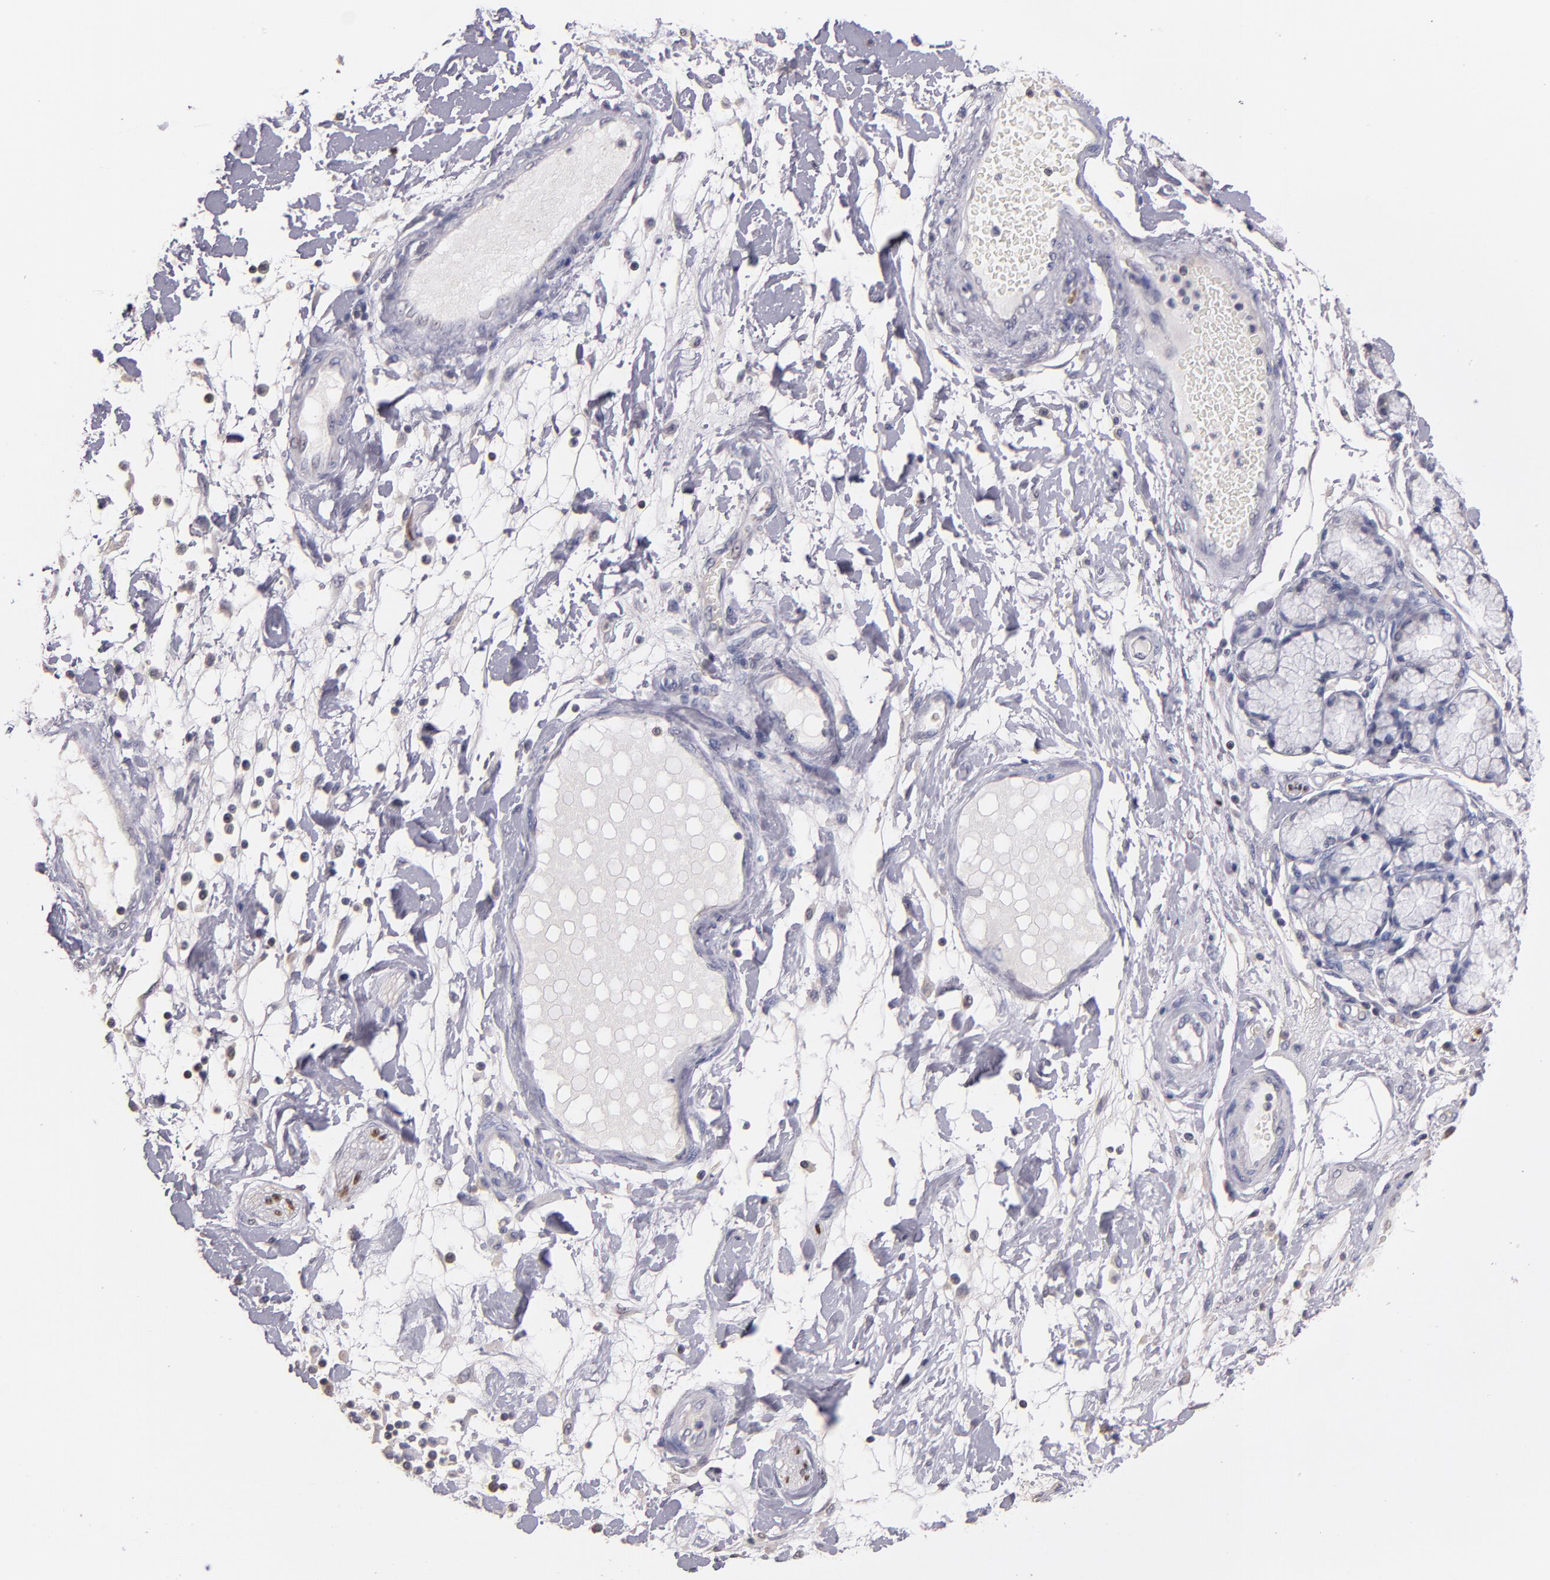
{"staining": {"intensity": "negative", "quantity": "none", "location": "none"}, "tissue": "pancreatic cancer", "cell_type": "Tumor cells", "image_type": "cancer", "snomed": [{"axis": "morphology", "description": "Adenocarcinoma, NOS"}, {"axis": "morphology", "description": "Adenocarcinoma, metastatic, NOS"}, {"axis": "topography", "description": "Lymph node"}, {"axis": "topography", "description": "Pancreas"}, {"axis": "topography", "description": "Duodenum"}], "caption": "Tumor cells are negative for protein expression in human pancreatic cancer (metastatic adenocarcinoma).", "gene": "SOX10", "patient": {"sex": "female", "age": 64}}